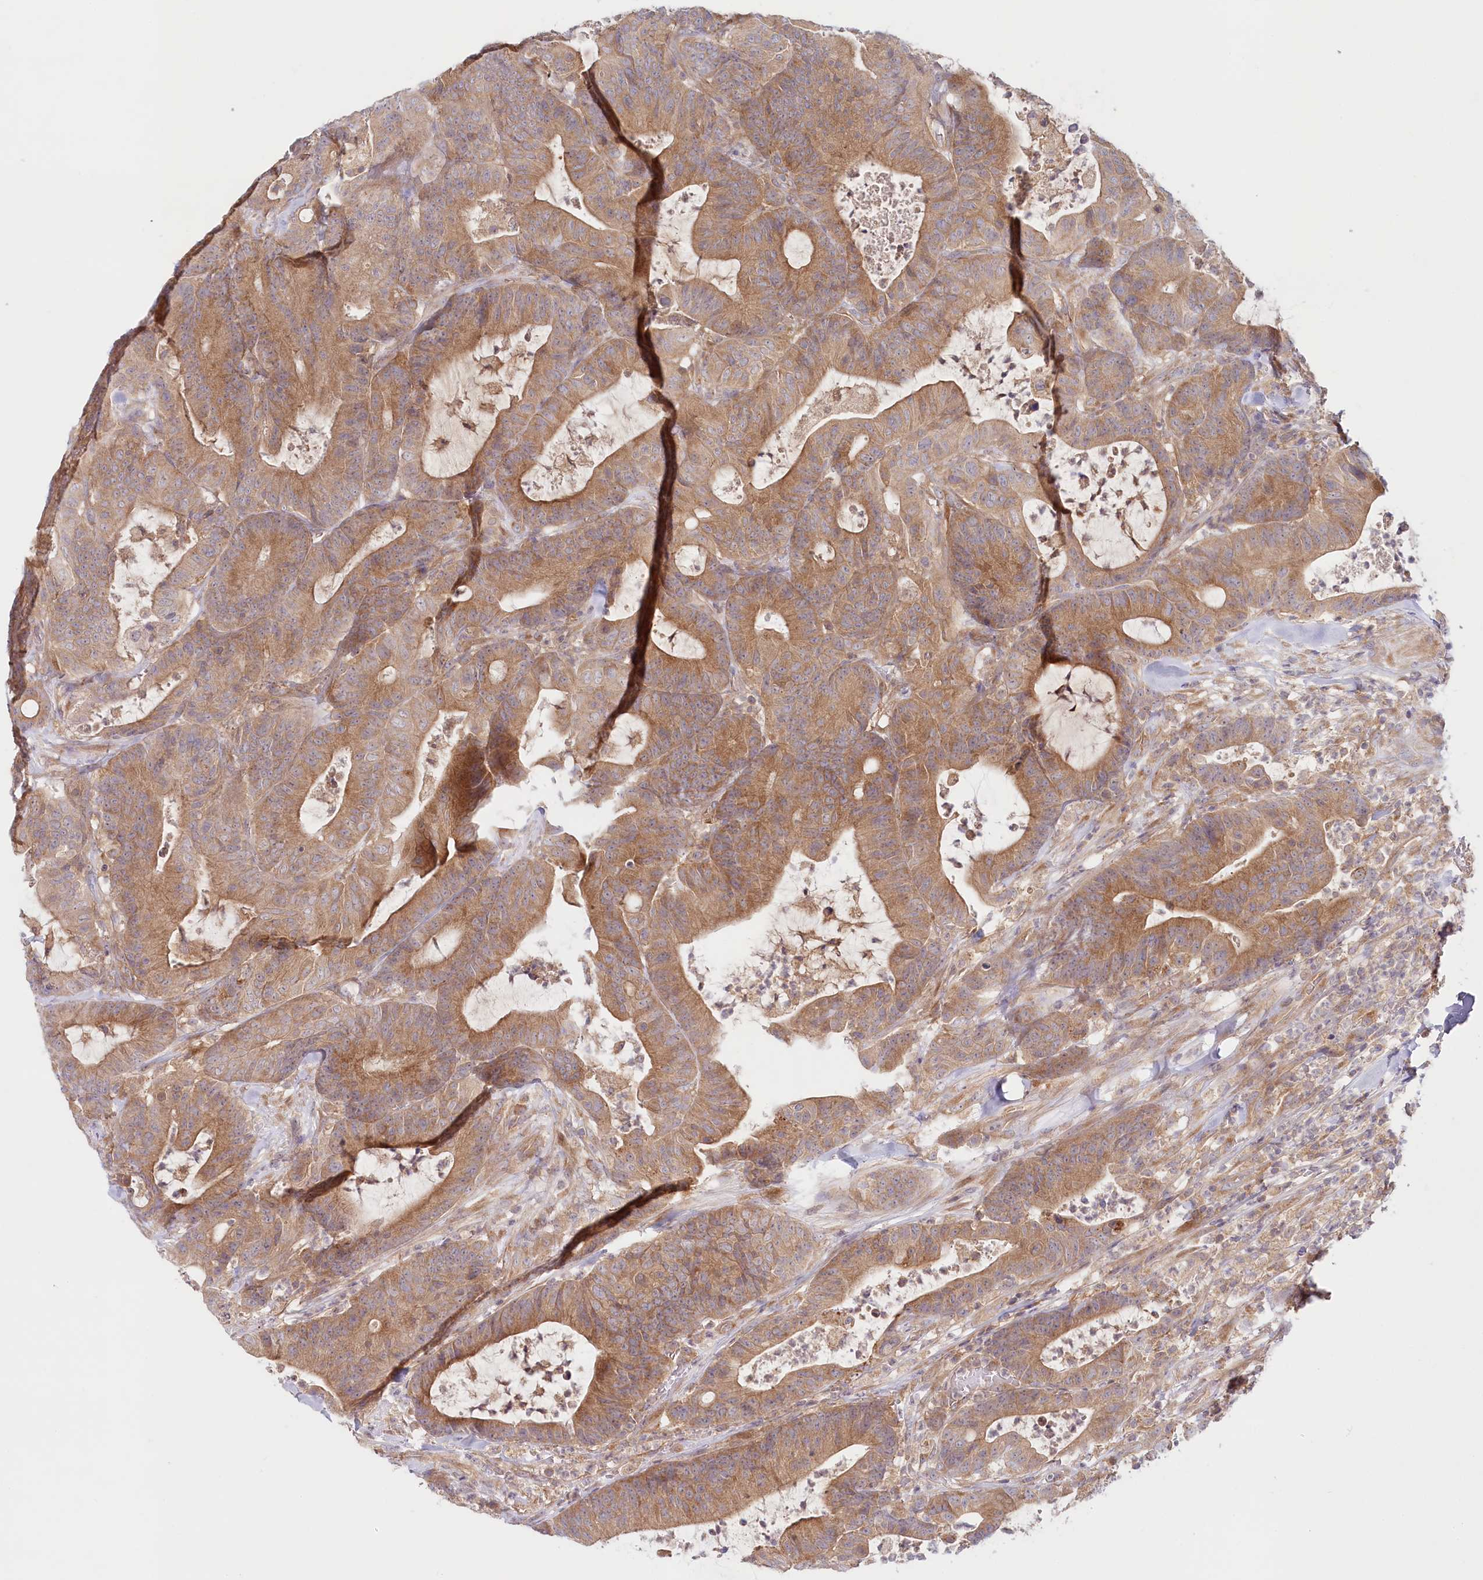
{"staining": {"intensity": "moderate", "quantity": ">75%", "location": "cytoplasmic/membranous"}, "tissue": "colorectal cancer", "cell_type": "Tumor cells", "image_type": "cancer", "snomed": [{"axis": "morphology", "description": "Adenocarcinoma, NOS"}, {"axis": "topography", "description": "Colon"}], "caption": "Human colorectal cancer stained with a brown dye demonstrates moderate cytoplasmic/membranous positive expression in about >75% of tumor cells.", "gene": "TNIP1", "patient": {"sex": "female", "age": 84}}